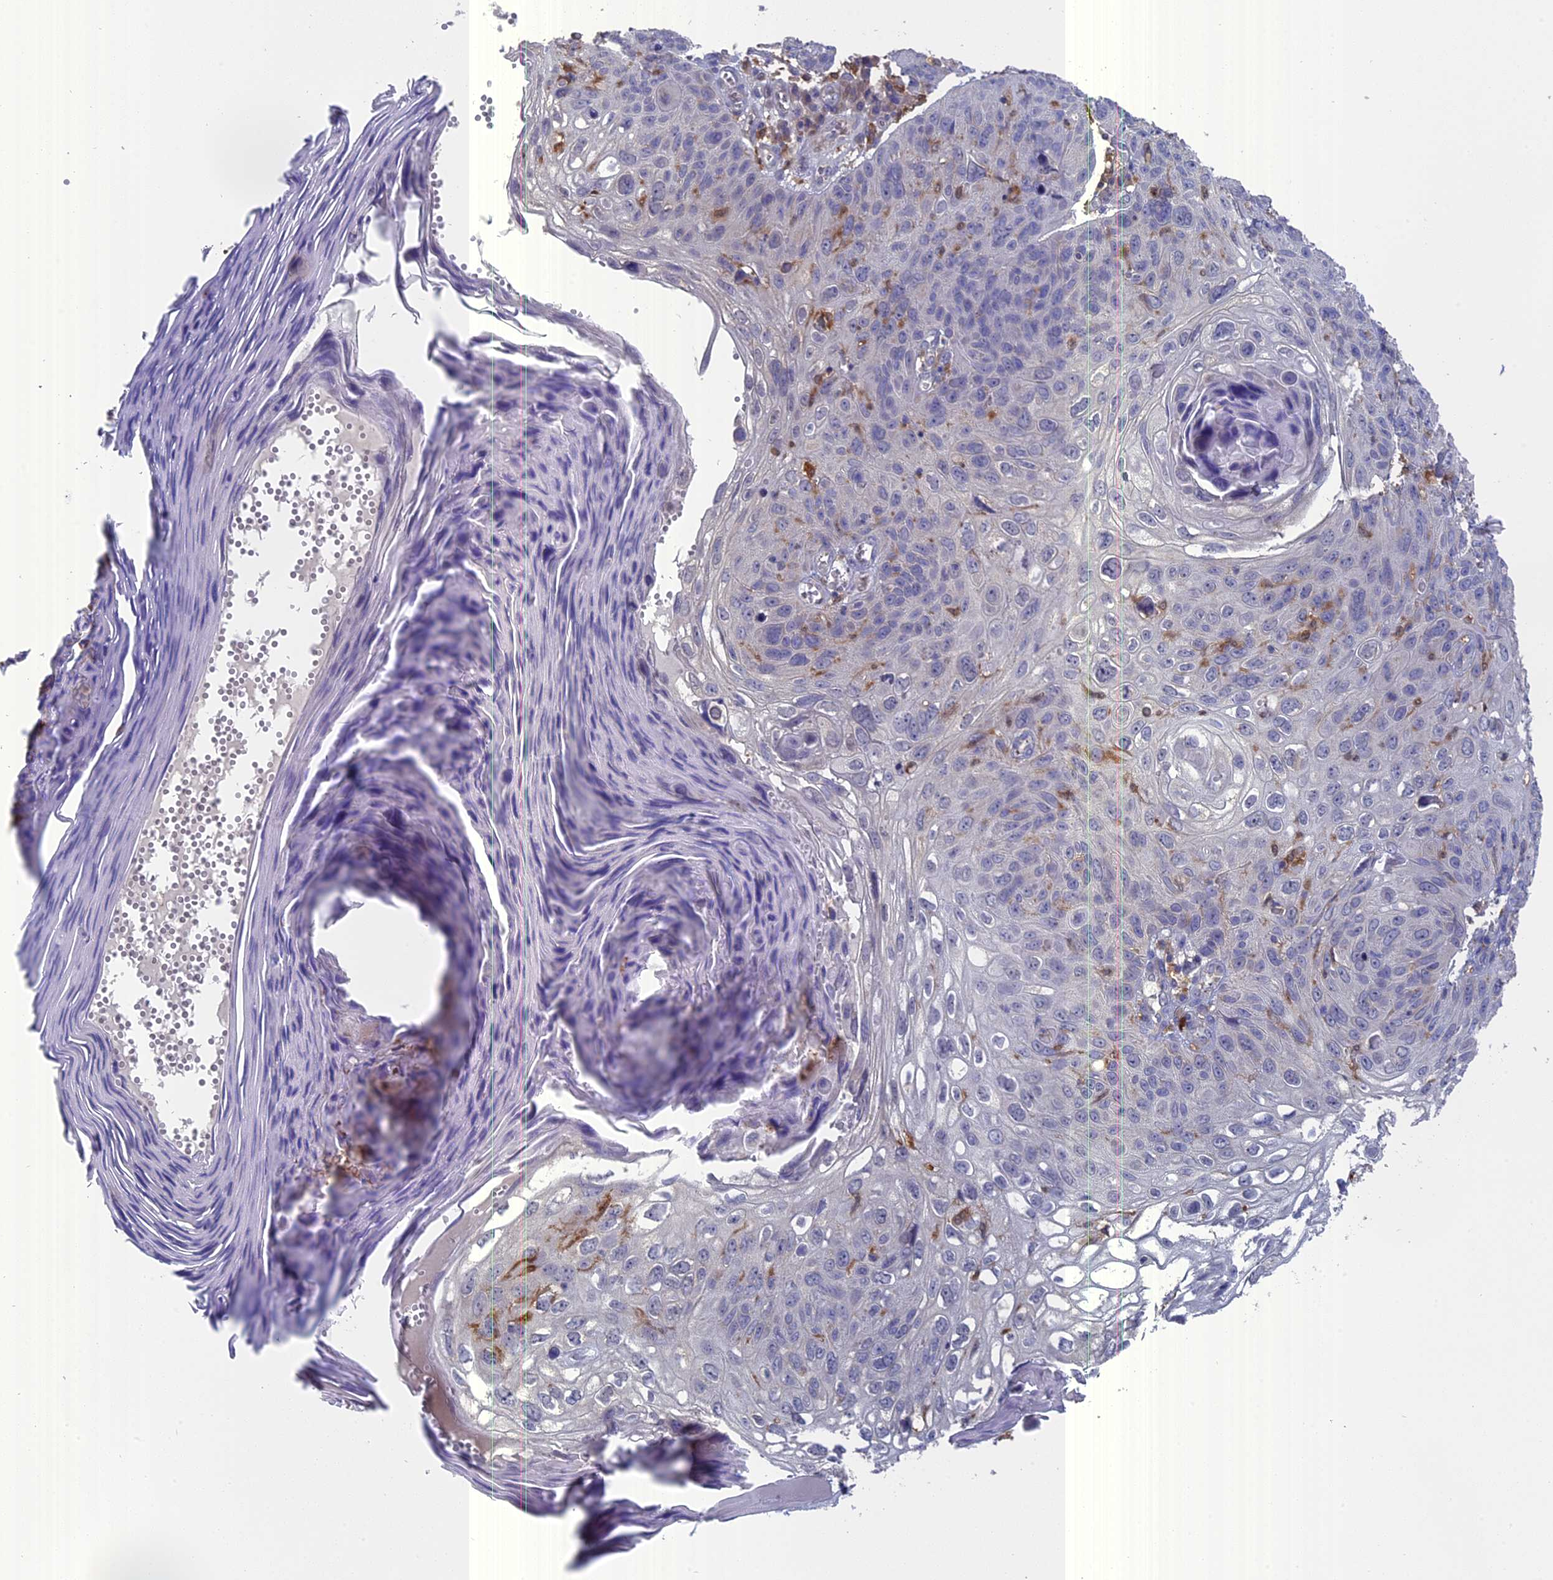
{"staining": {"intensity": "negative", "quantity": "none", "location": "none"}, "tissue": "skin cancer", "cell_type": "Tumor cells", "image_type": "cancer", "snomed": [{"axis": "morphology", "description": "Squamous cell carcinoma, NOS"}, {"axis": "topography", "description": "Skin"}], "caption": "Immunohistochemistry image of skin cancer stained for a protein (brown), which demonstrates no expression in tumor cells. The staining was performed using DAB to visualize the protein expression in brown, while the nuclei were stained in blue with hematoxylin (Magnification: 20x).", "gene": "NCF4", "patient": {"sex": "female", "age": 90}}